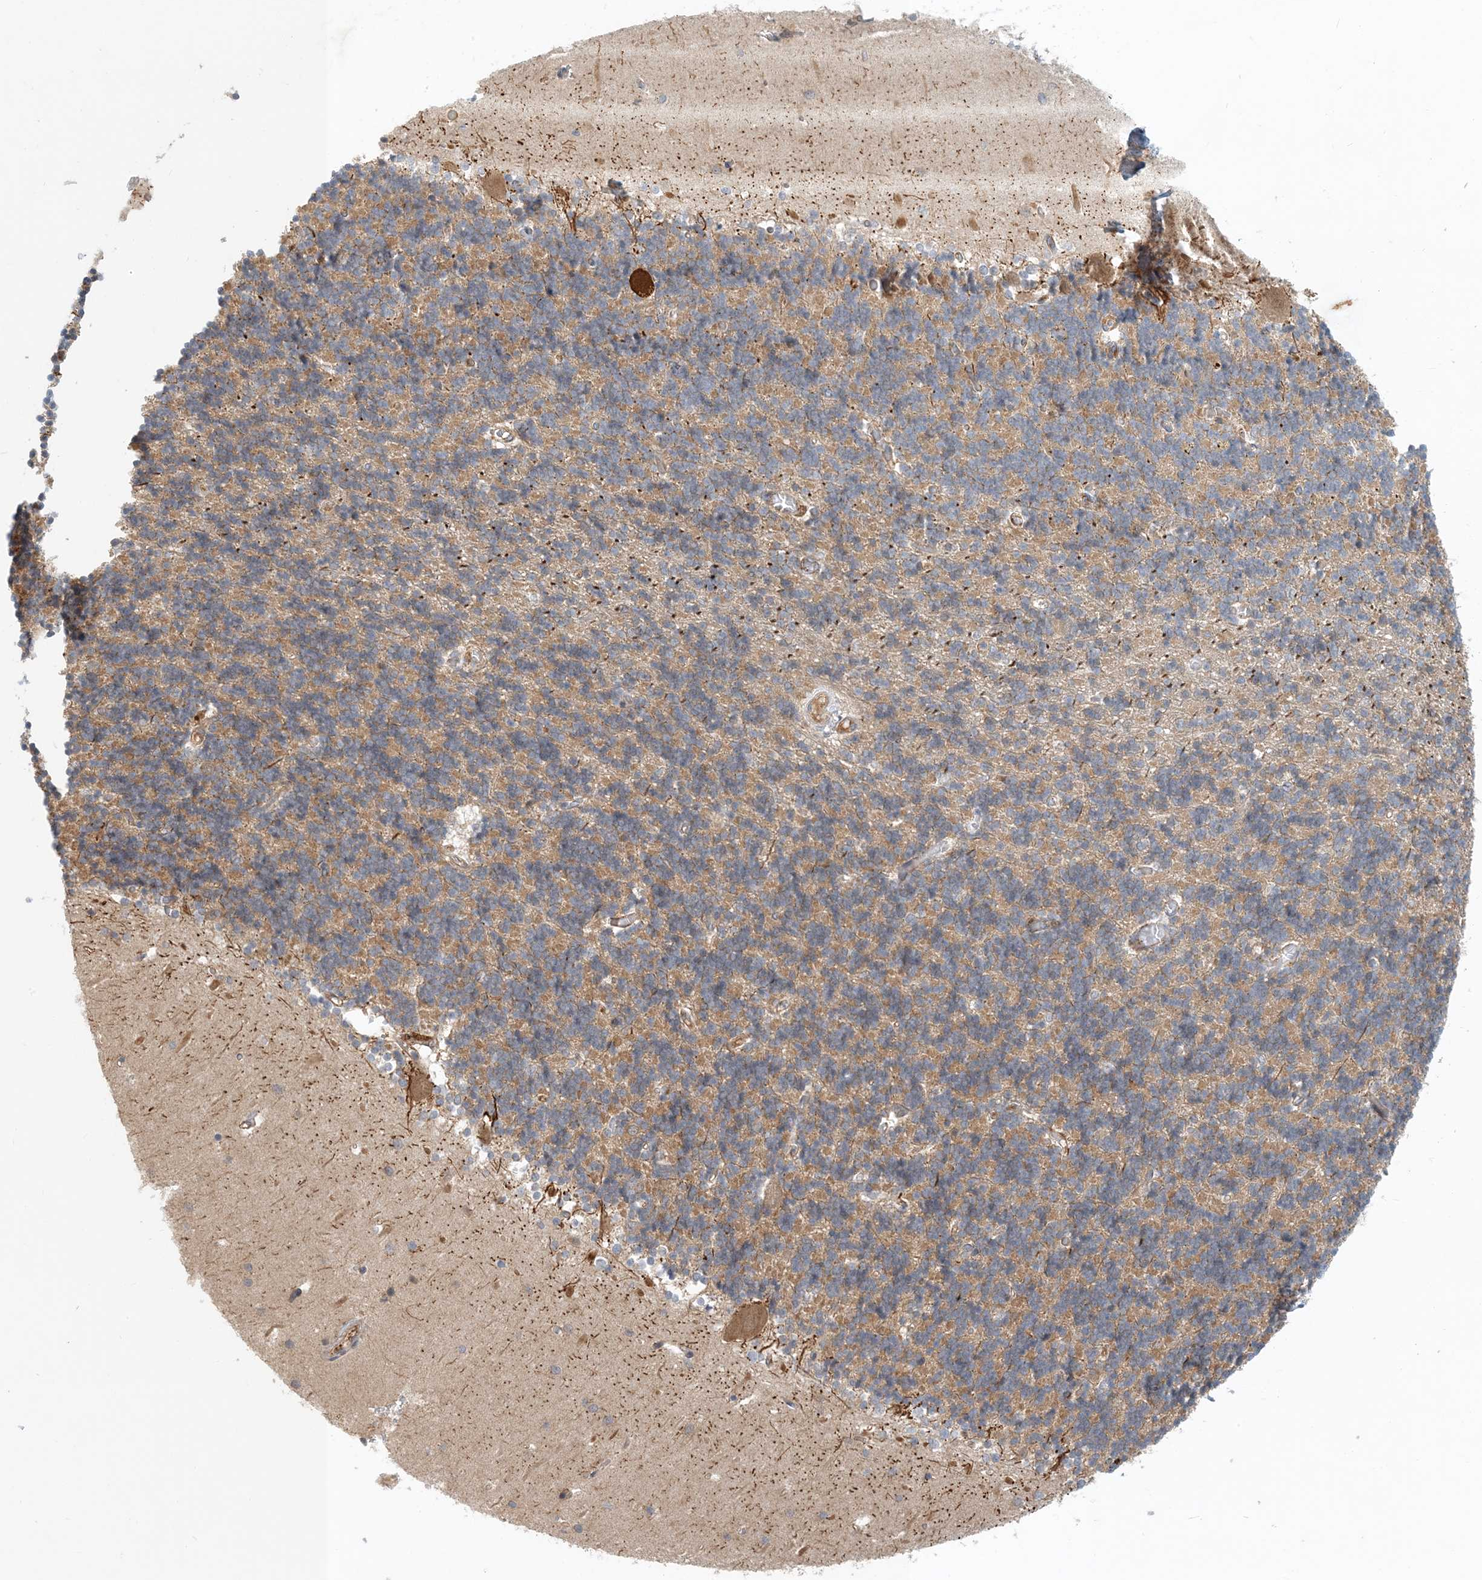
{"staining": {"intensity": "moderate", "quantity": "25%-75%", "location": "cytoplasmic/membranous"}, "tissue": "cerebellum", "cell_type": "Cells in granular layer", "image_type": "normal", "snomed": [{"axis": "morphology", "description": "Normal tissue, NOS"}, {"axis": "topography", "description": "Cerebellum"}], "caption": "Protein staining of normal cerebellum shows moderate cytoplasmic/membranous staining in about 25%-75% of cells in granular layer. The staining is performed using DAB (3,3'-diaminobenzidine) brown chromogen to label protein expression. The nuclei are counter-stained blue using hematoxylin.", "gene": "ZBTB3", "patient": {"sex": "male", "age": 37}}